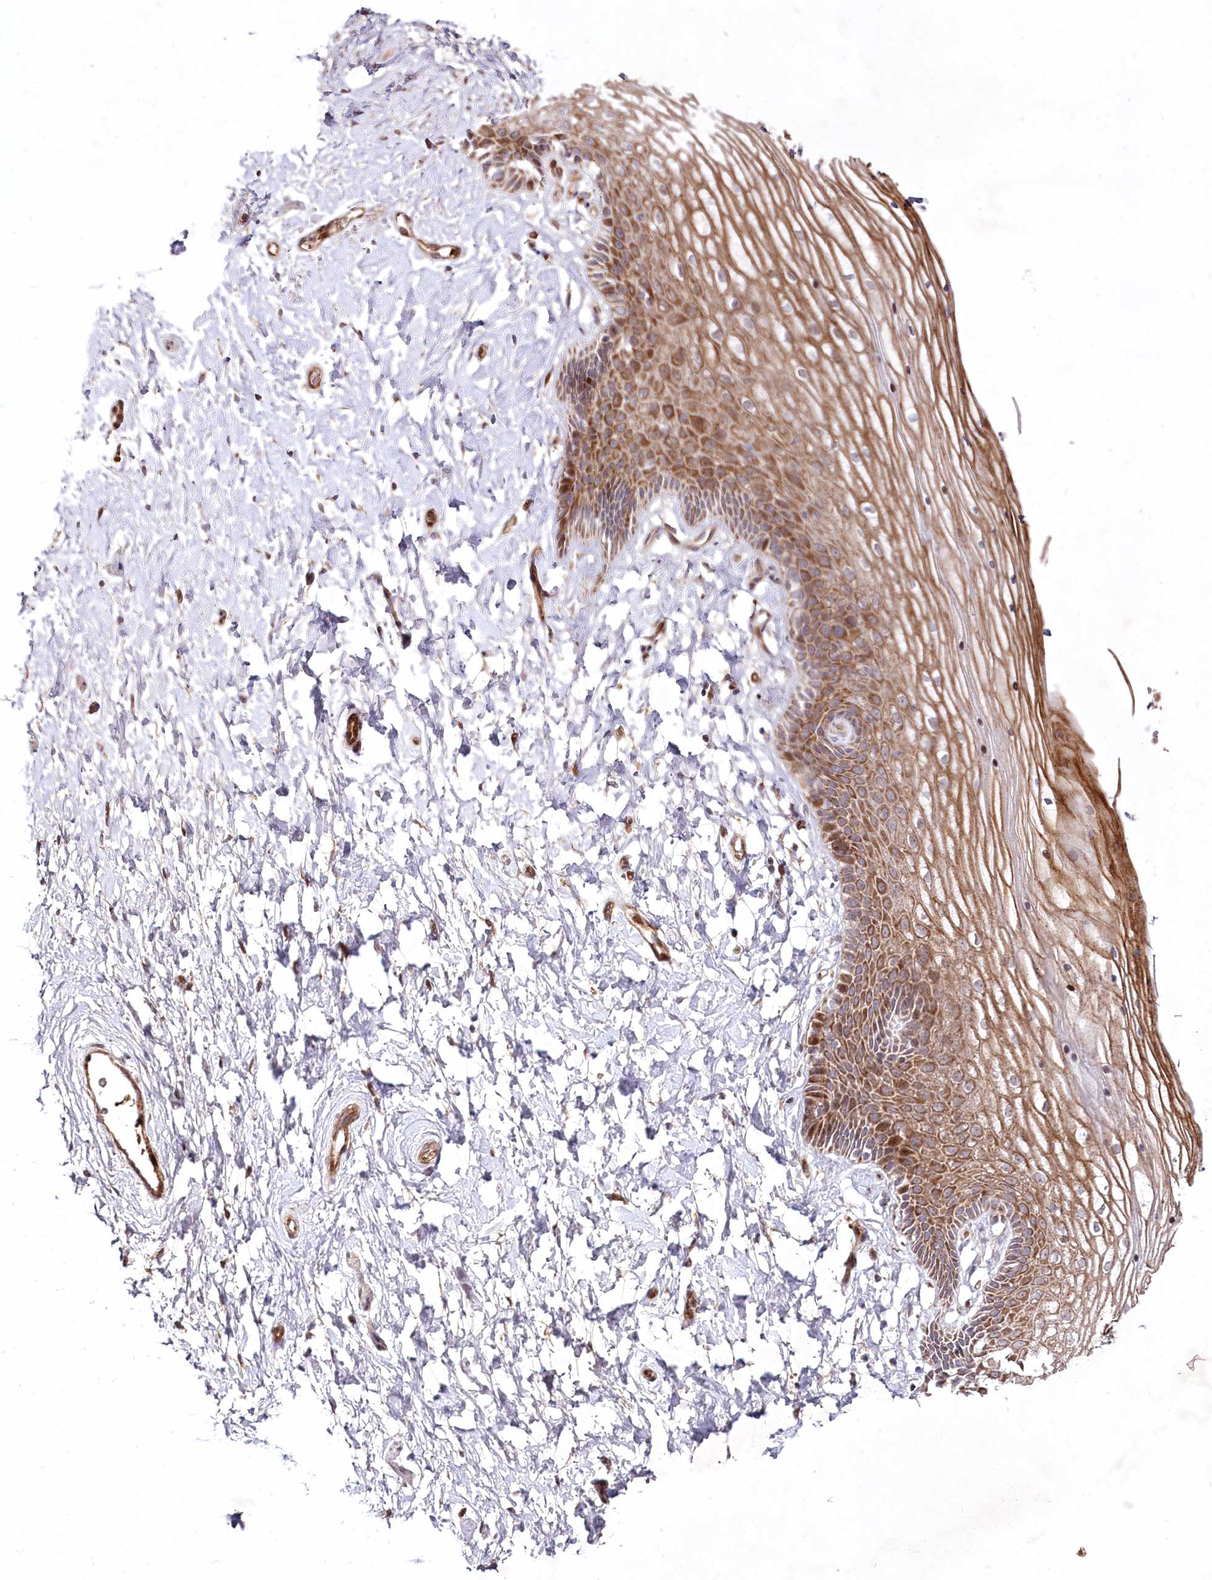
{"staining": {"intensity": "moderate", "quantity": ">75%", "location": "cytoplasmic/membranous"}, "tissue": "vagina", "cell_type": "Squamous epithelial cells", "image_type": "normal", "snomed": [{"axis": "morphology", "description": "Normal tissue, NOS"}, {"axis": "topography", "description": "Vagina"}, {"axis": "topography", "description": "Cervix"}], "caption": "This image displays immunohistochemistry (IHC) staining of normal human vagina, with medium moderate cytoplasmic/membranous positivity in about >75% of squamous epithelial cells.", "gene": "PSTK", "patient": {"sex": "female", "age": 40}}